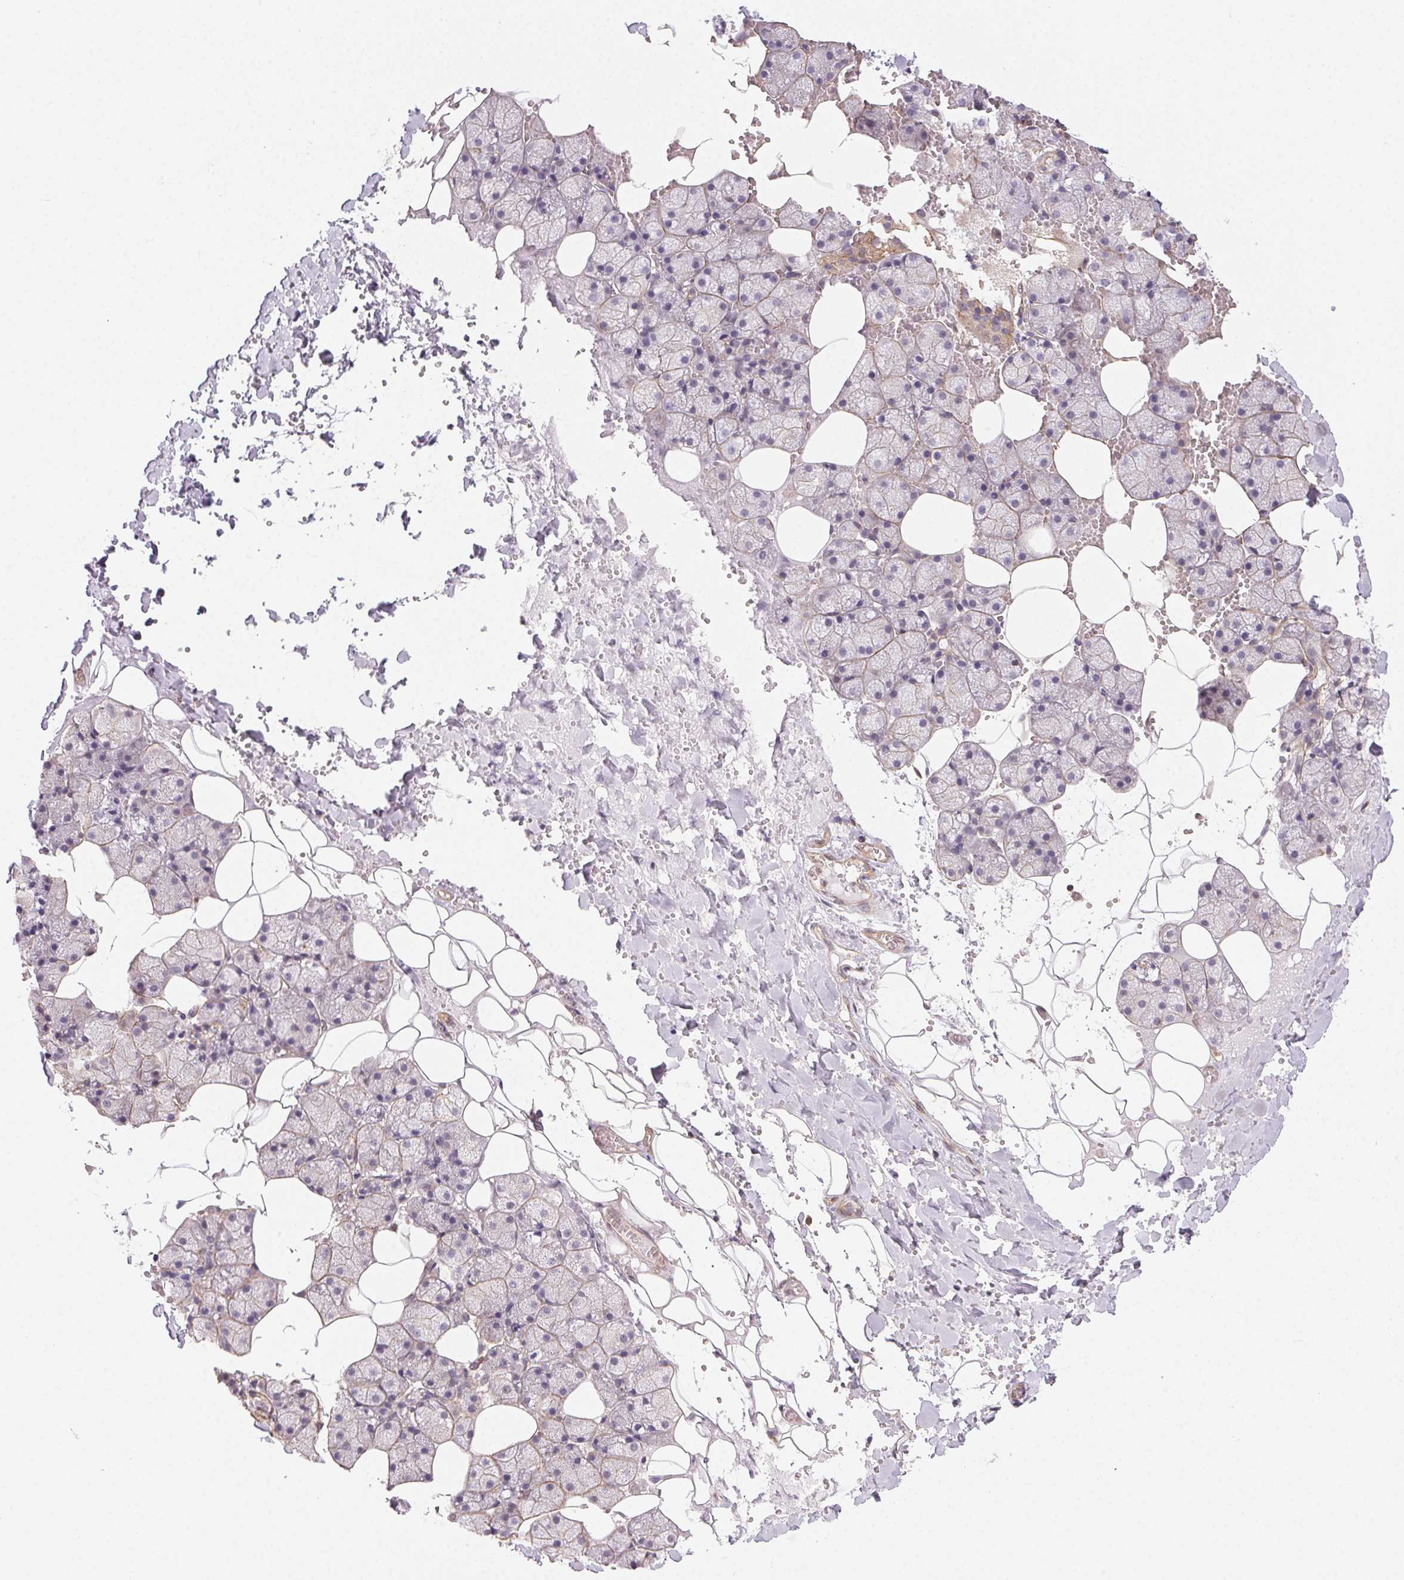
{"staining": {"intensity": "moderate", "quantity": "<25%", "location": "cytoplasmic/membranous"}, "tissue": "salivary gland", "cell_type": "Glandular cells", "image_type": "normal", "snomed": [{"axis": "morphology", "description": "Normal tissue, NOS"}, {"axis": "topography", "description": "Salivary gland"}], "caption": "A brown stain highlights moderate cytoplasmic/membranous staining of a protein in glandular cells of unremarkable human salivary gland. The protein of interest is shown in brown color, while the nuclei are stained blue.", "gene": "PLA2G4F", "patient": {"sex": "male", "age": 38}}